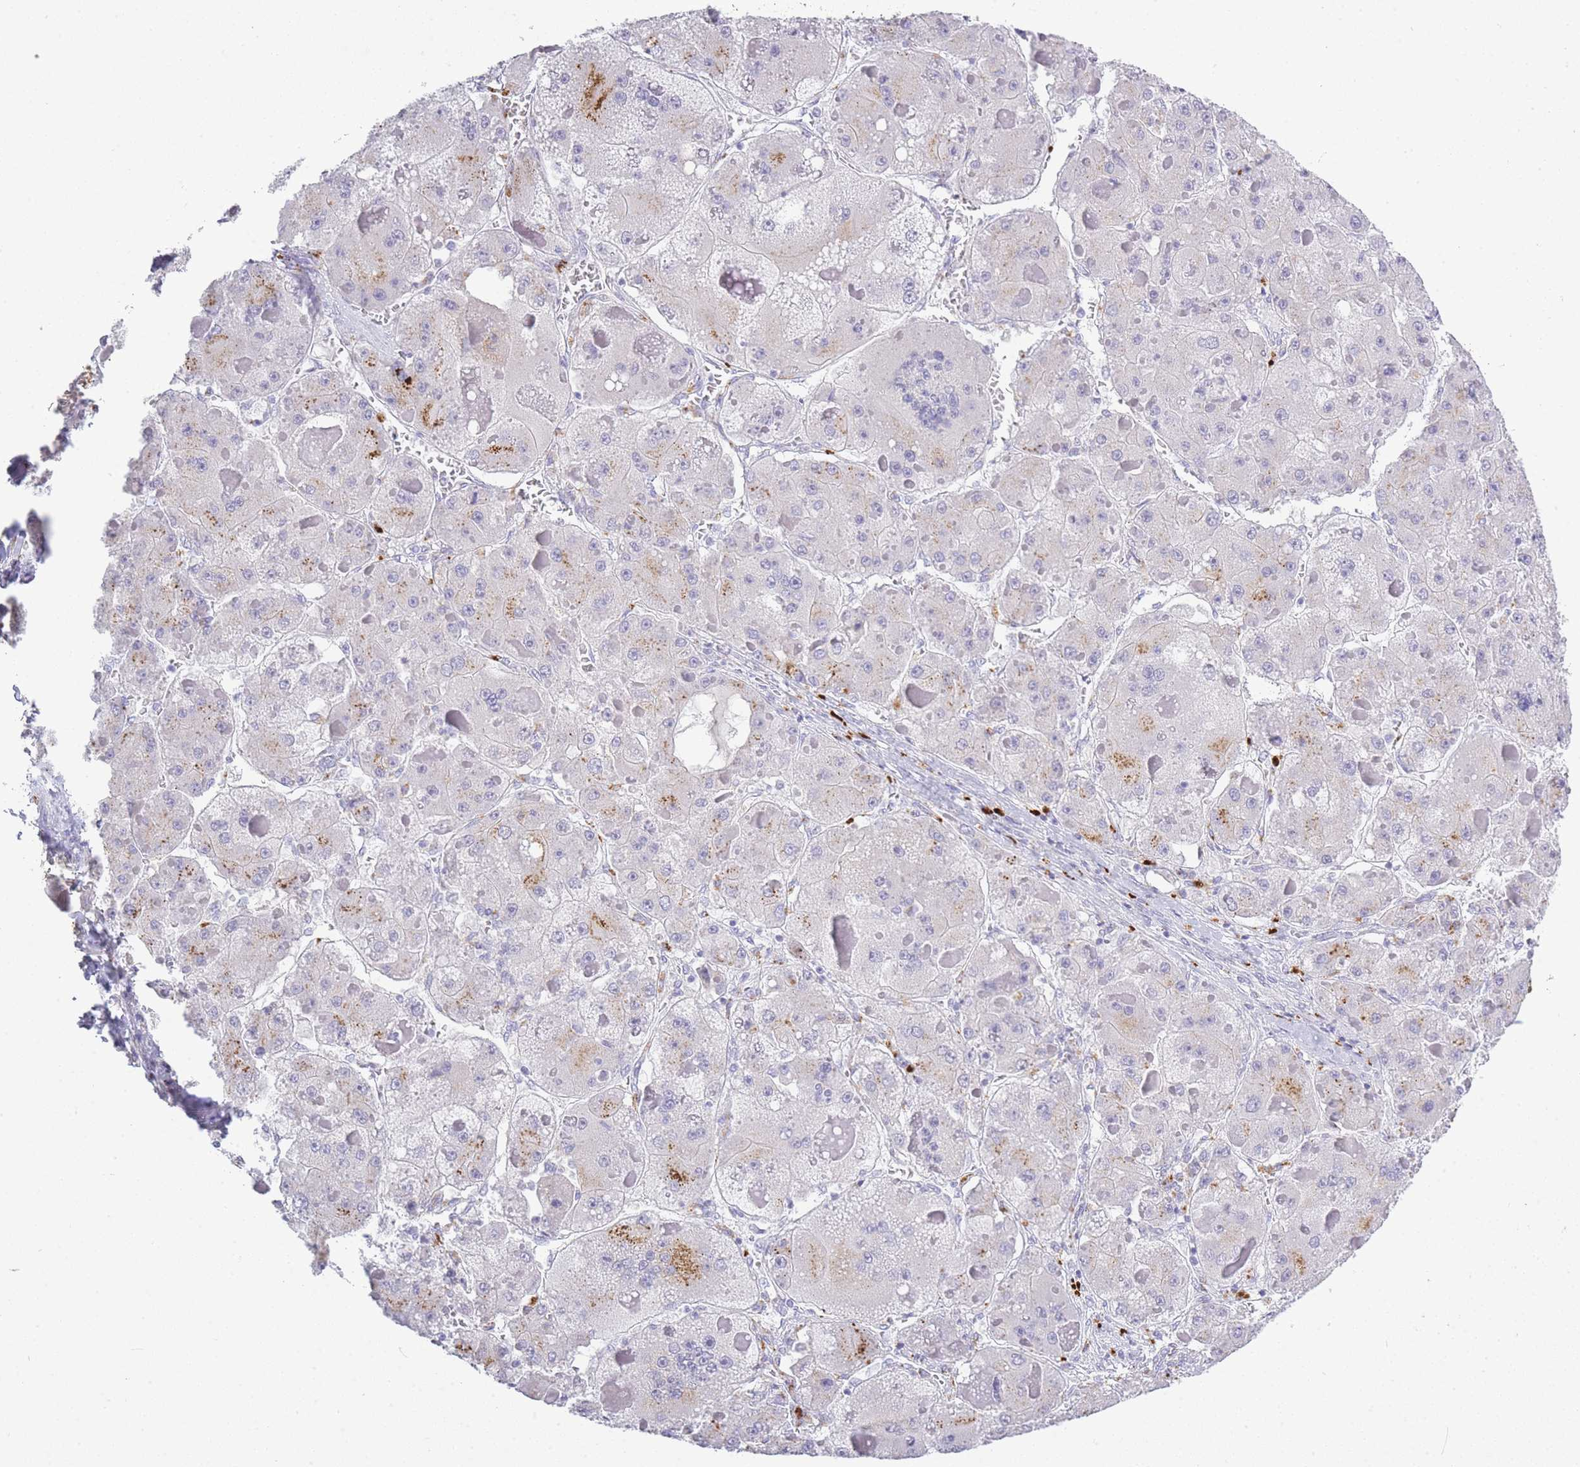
{"staining": {"intensity": "negative", "quantity": "none", "location": "none"}, "tissue": "liver cancer", "cell_type": "Tumor cells", "image_type": "cancer", "snomed": [{"axis": "morphology", "description": "Carcinoma, Hepatocellular, NOS"}, {"axis": "topography", "description": "Liver"}], "caption": "An image of human liver cancer is negative for staining in tumor cells.", "gene": "RHO", "patient": {"sex": "female", "age": 73}}